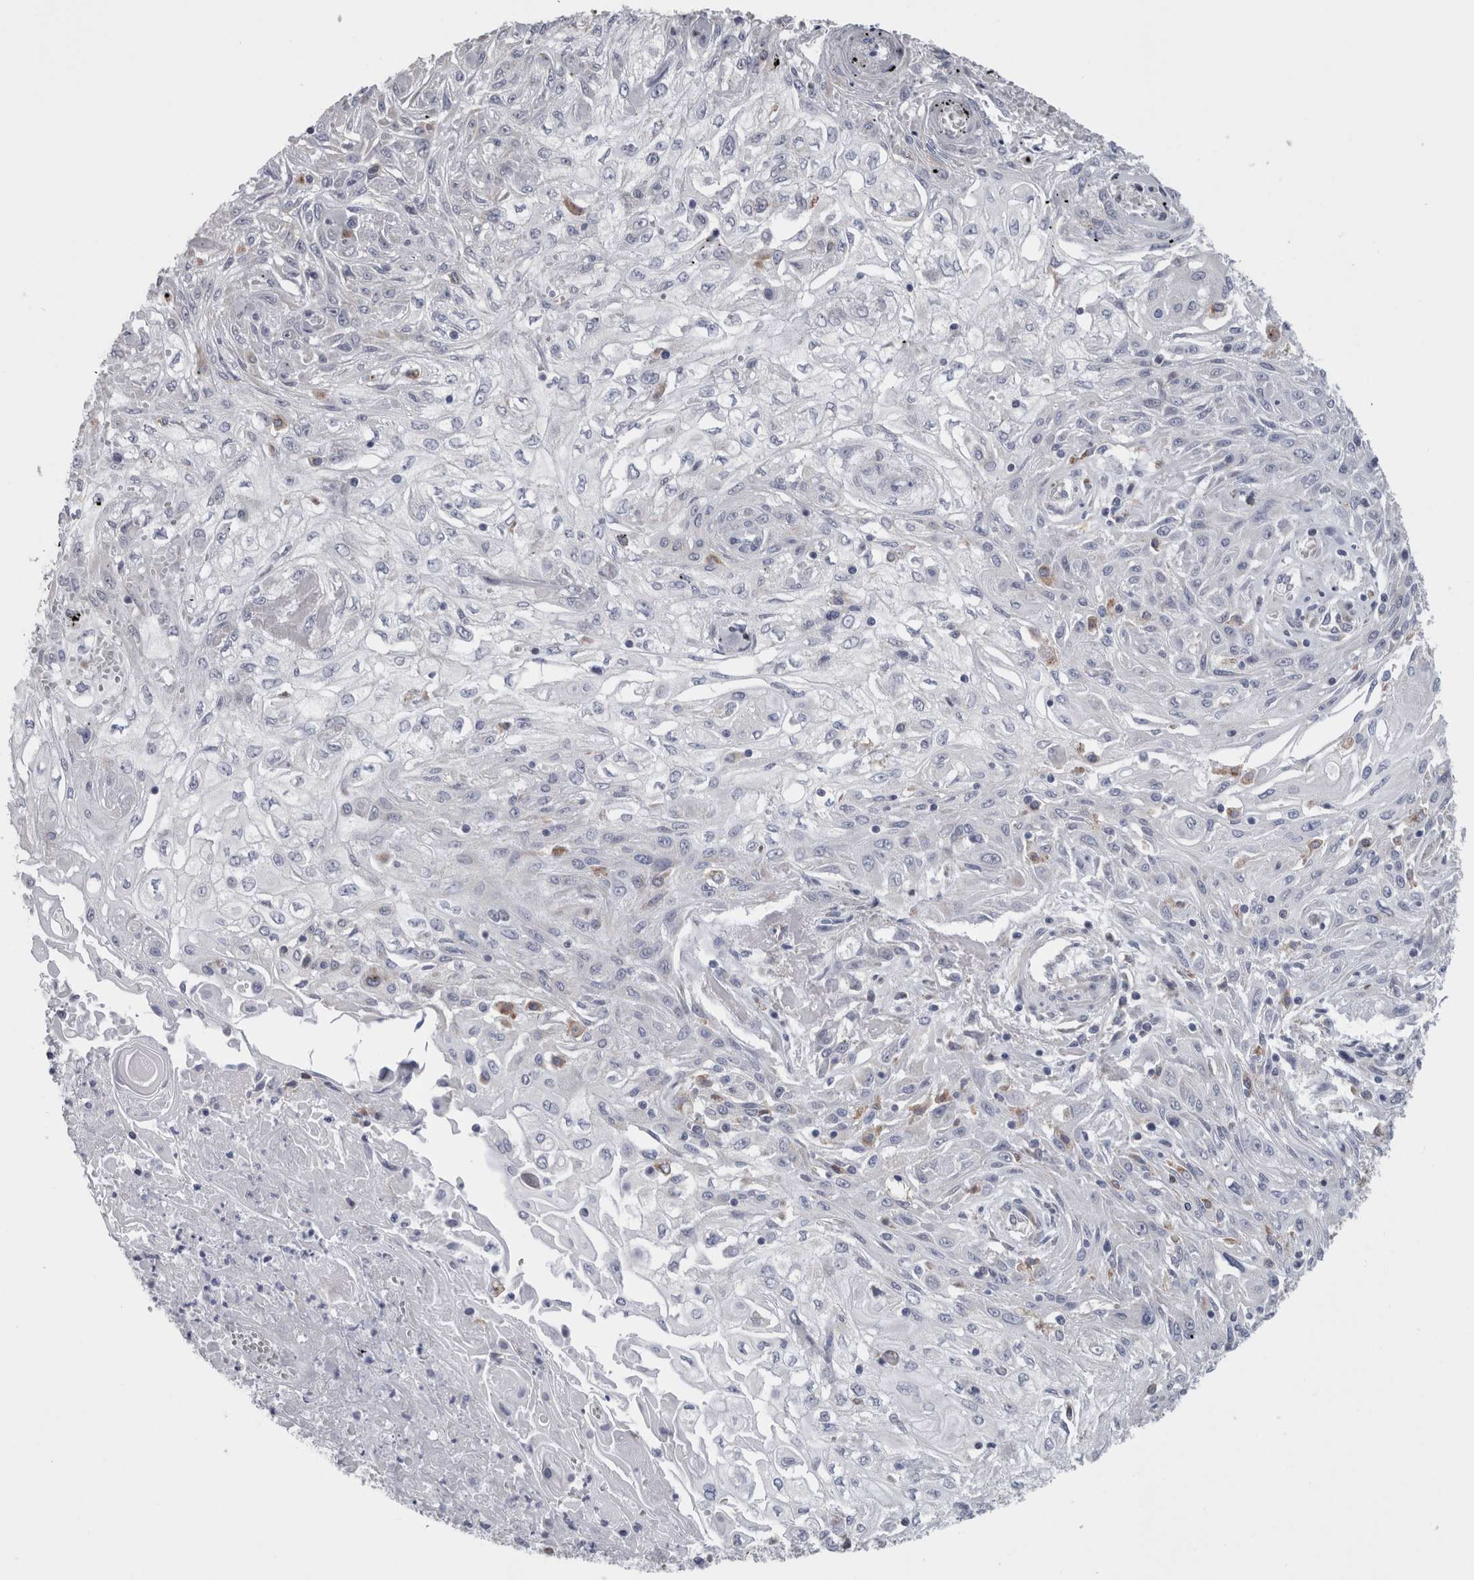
{"staining": {"intensity": "negative", "quantity": "none", "location": "none"}, "tissue": "skin cancer", "cell_type": "Tumor cells", "image_type": "cancer", "snomed": [{"axis": "morphology", "description": "Squamous cell carcinoma, NOS"}, {"axis": "morphology", "description": "Squamous cell carcinoma, metastatic, NOS"}, {"axis": "topography", "description": "Skin"}, {"axis": "topography", "description": "Lymph node"}], "caption": "Immunohistochemistry of human skin metastatic squamous cell carcinoma shows no staining in tumor cells.", "gene": "GDAP1", "patient": {"sex": "male", "age": 75}}